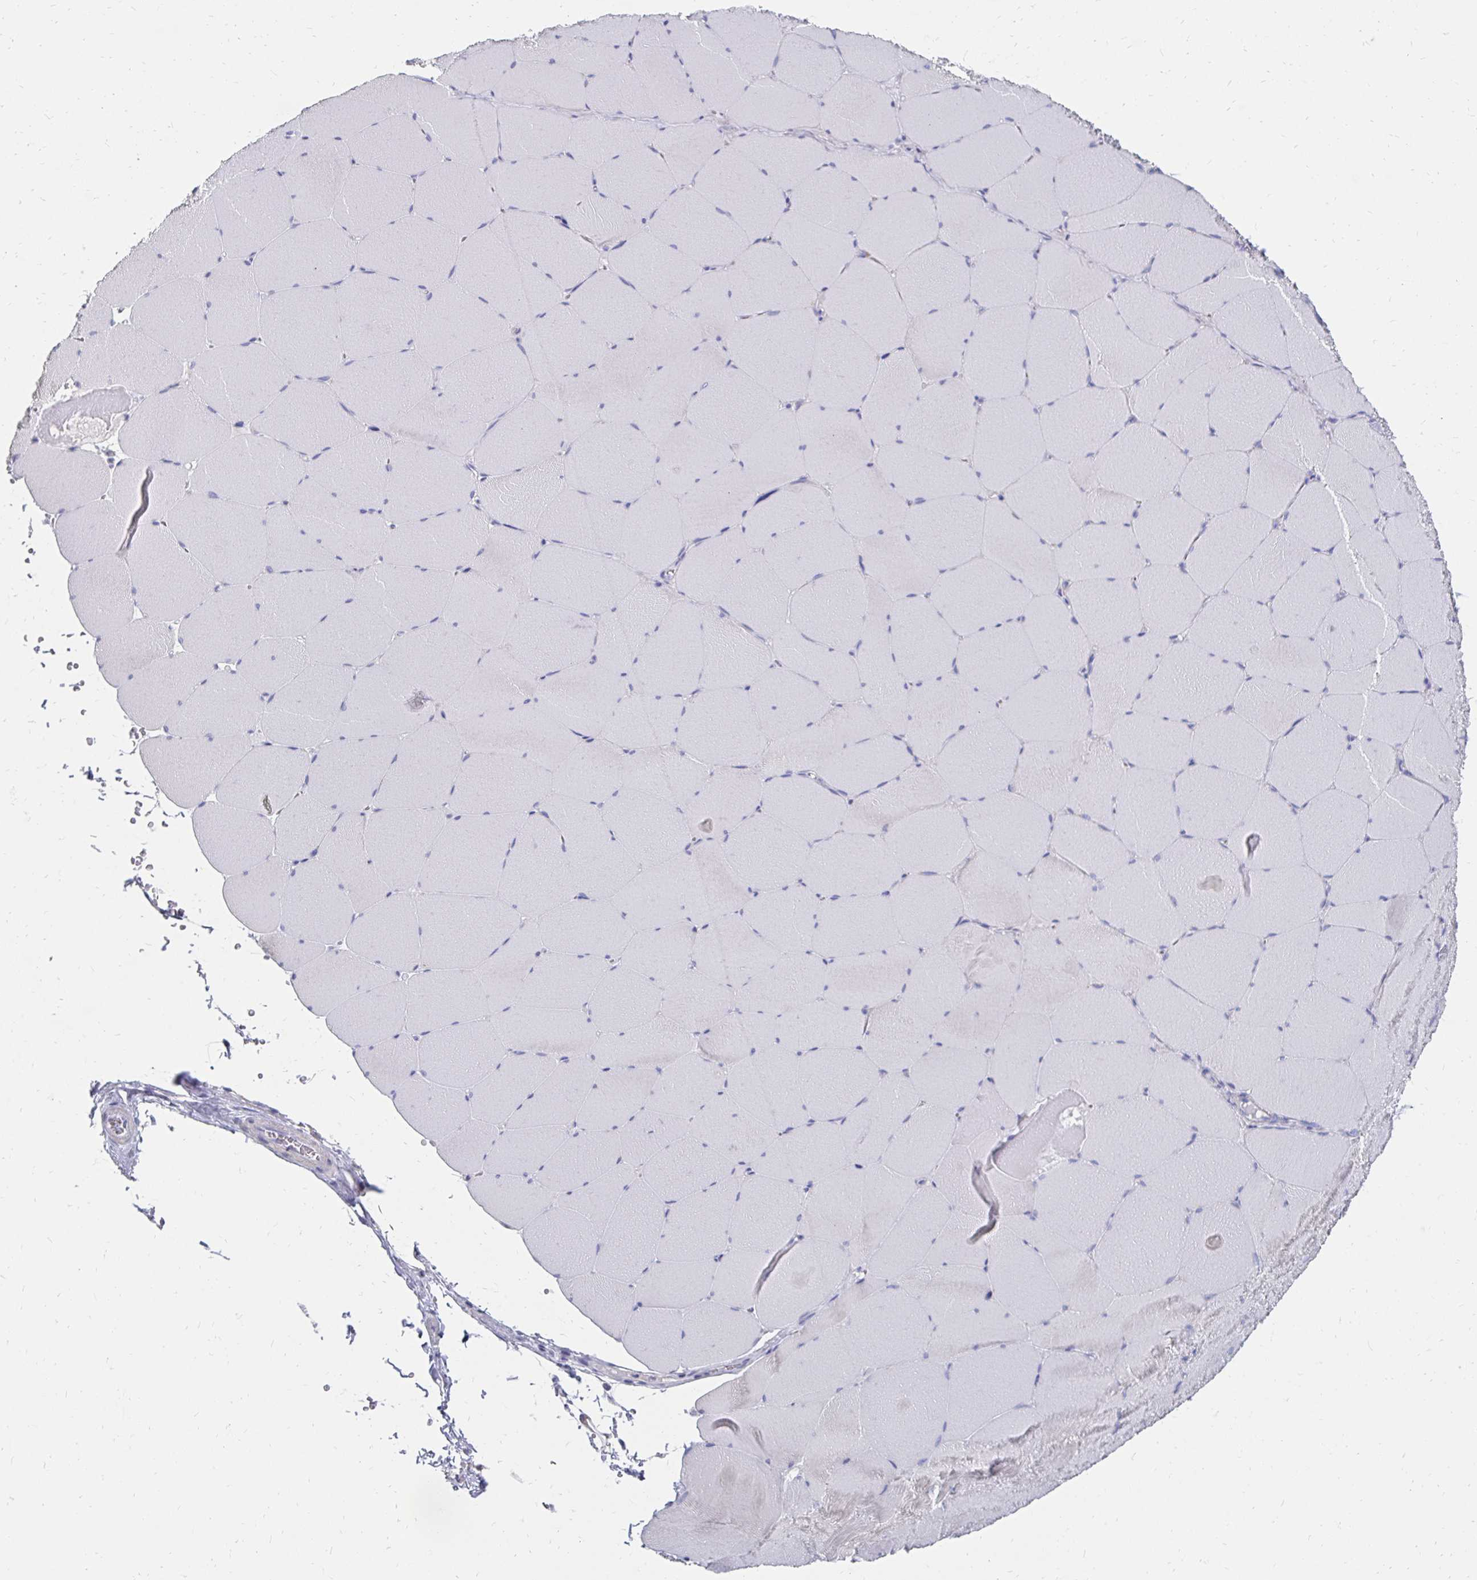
{"staining": {"intensity": "negative", "quantity": "none", "location": "none"}, "tissue": "skeletal muscle", "cell_type": "Myocytes", "image_type": "normal", "snomed": [{"axis": "morphology", "description": "Normal tissue, NOS"}, {"axis": "topography", "description": "Skeletal muscle"}, {"axis": "topography", "description": "Head-Neck"}], "caption": "High power microscopy histopathology image of an immunohistochemistry (IHC) photomicrograph of benign skeletal muscle, revealing no significant positivity in myocytes.", "gene": "SYCP3", "patient": {"sex": "male", "age": 66}}